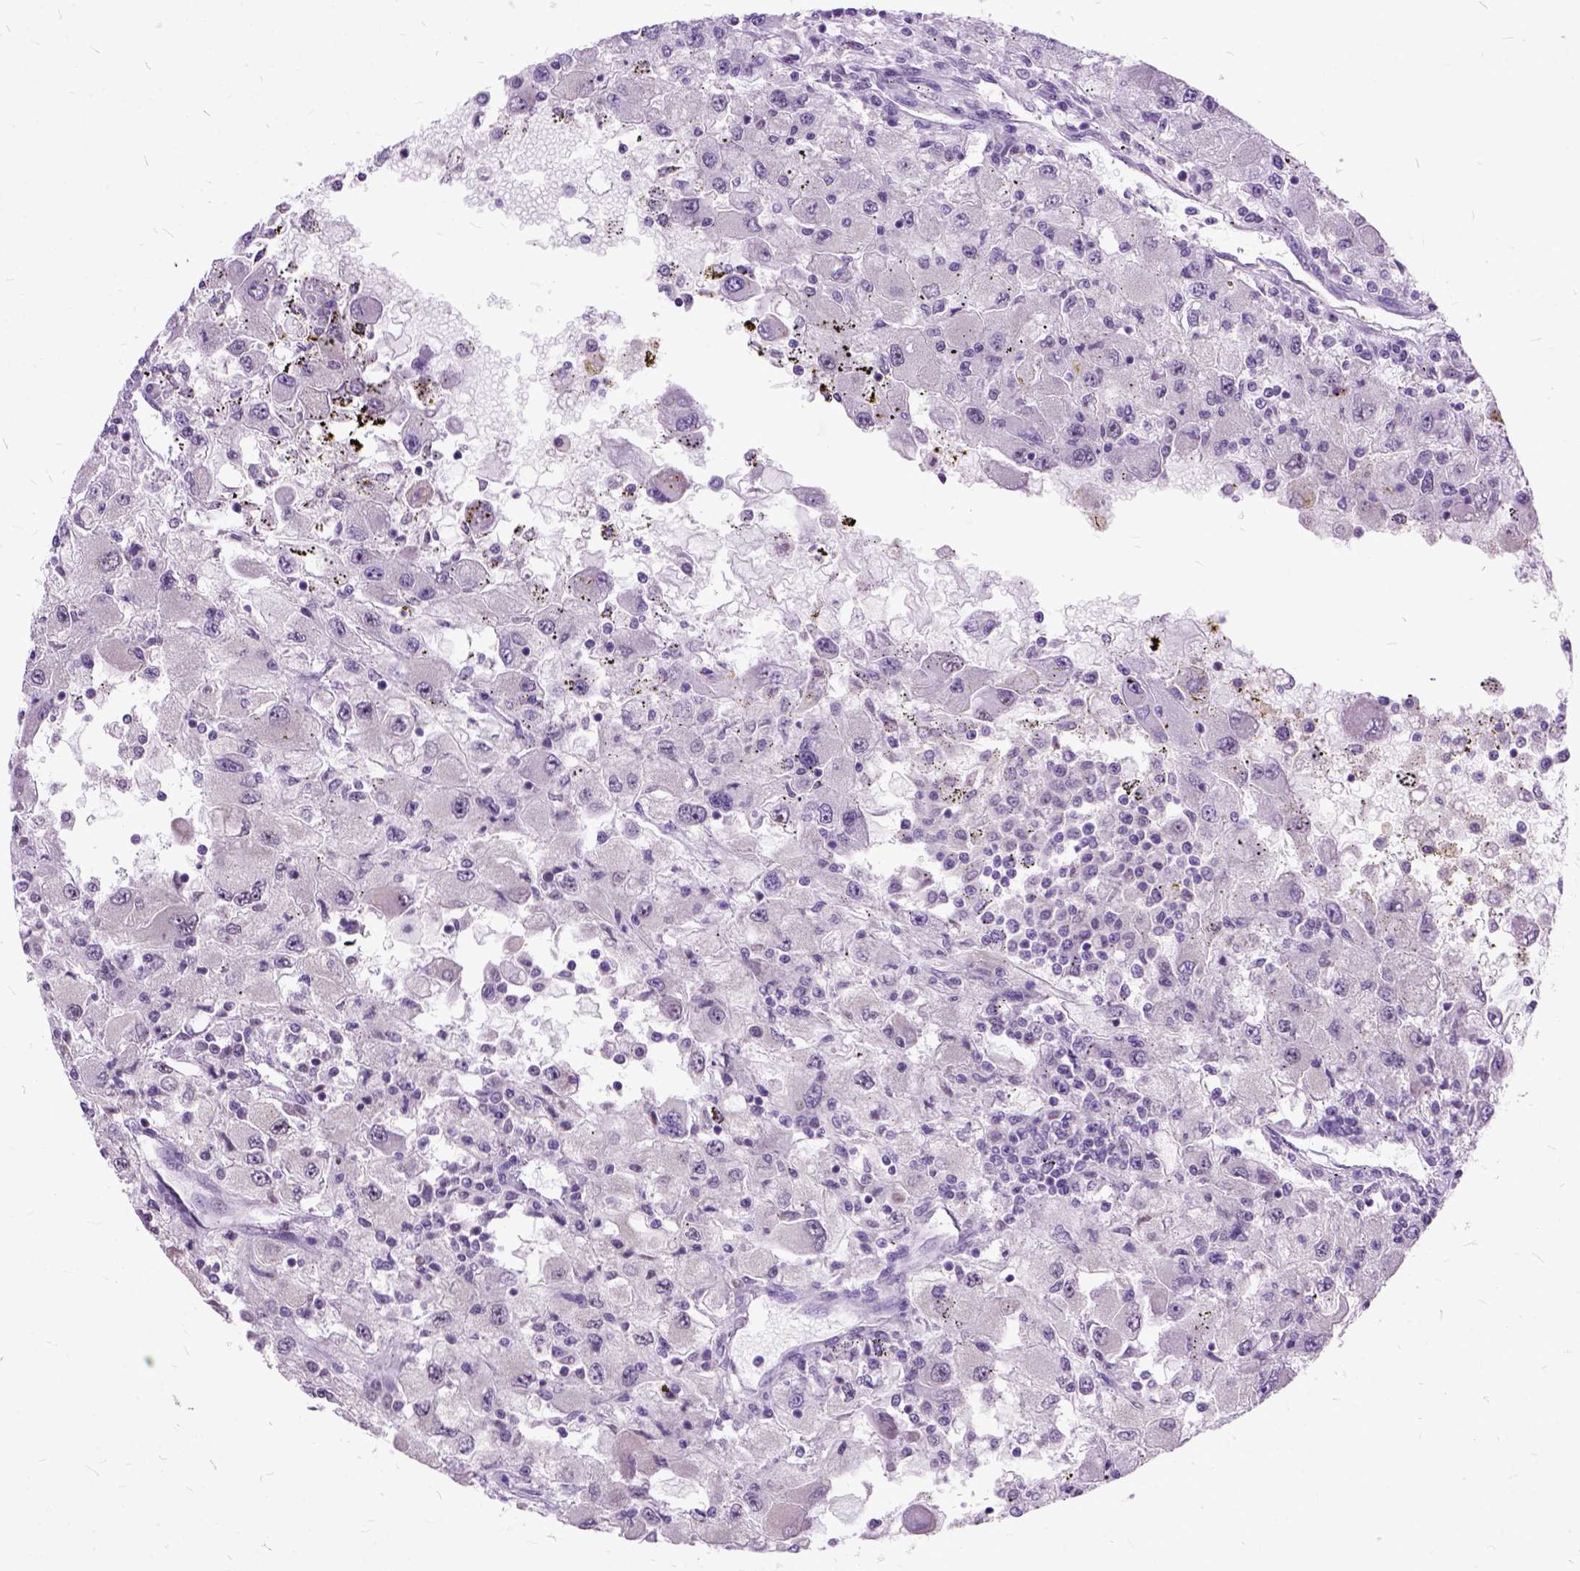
{"staining": {"intensity": "negative", "quantity": "none", "location": "none"}, "tissue": "renal cancer", "cell_type": "Tumor cells", "image_type": "cancer", "snomed": [{"axis": "morphology", "description": "Adenocarcinoma, NOS"}, {"axis": "topography", "description": "Kidney"}], "caption": "Human renal cancer stained for a protein using immunohistochemistry shows no expression in tumor cells.", "gene": "ORC5", "patient": {"sex": "female", "age": 67}}